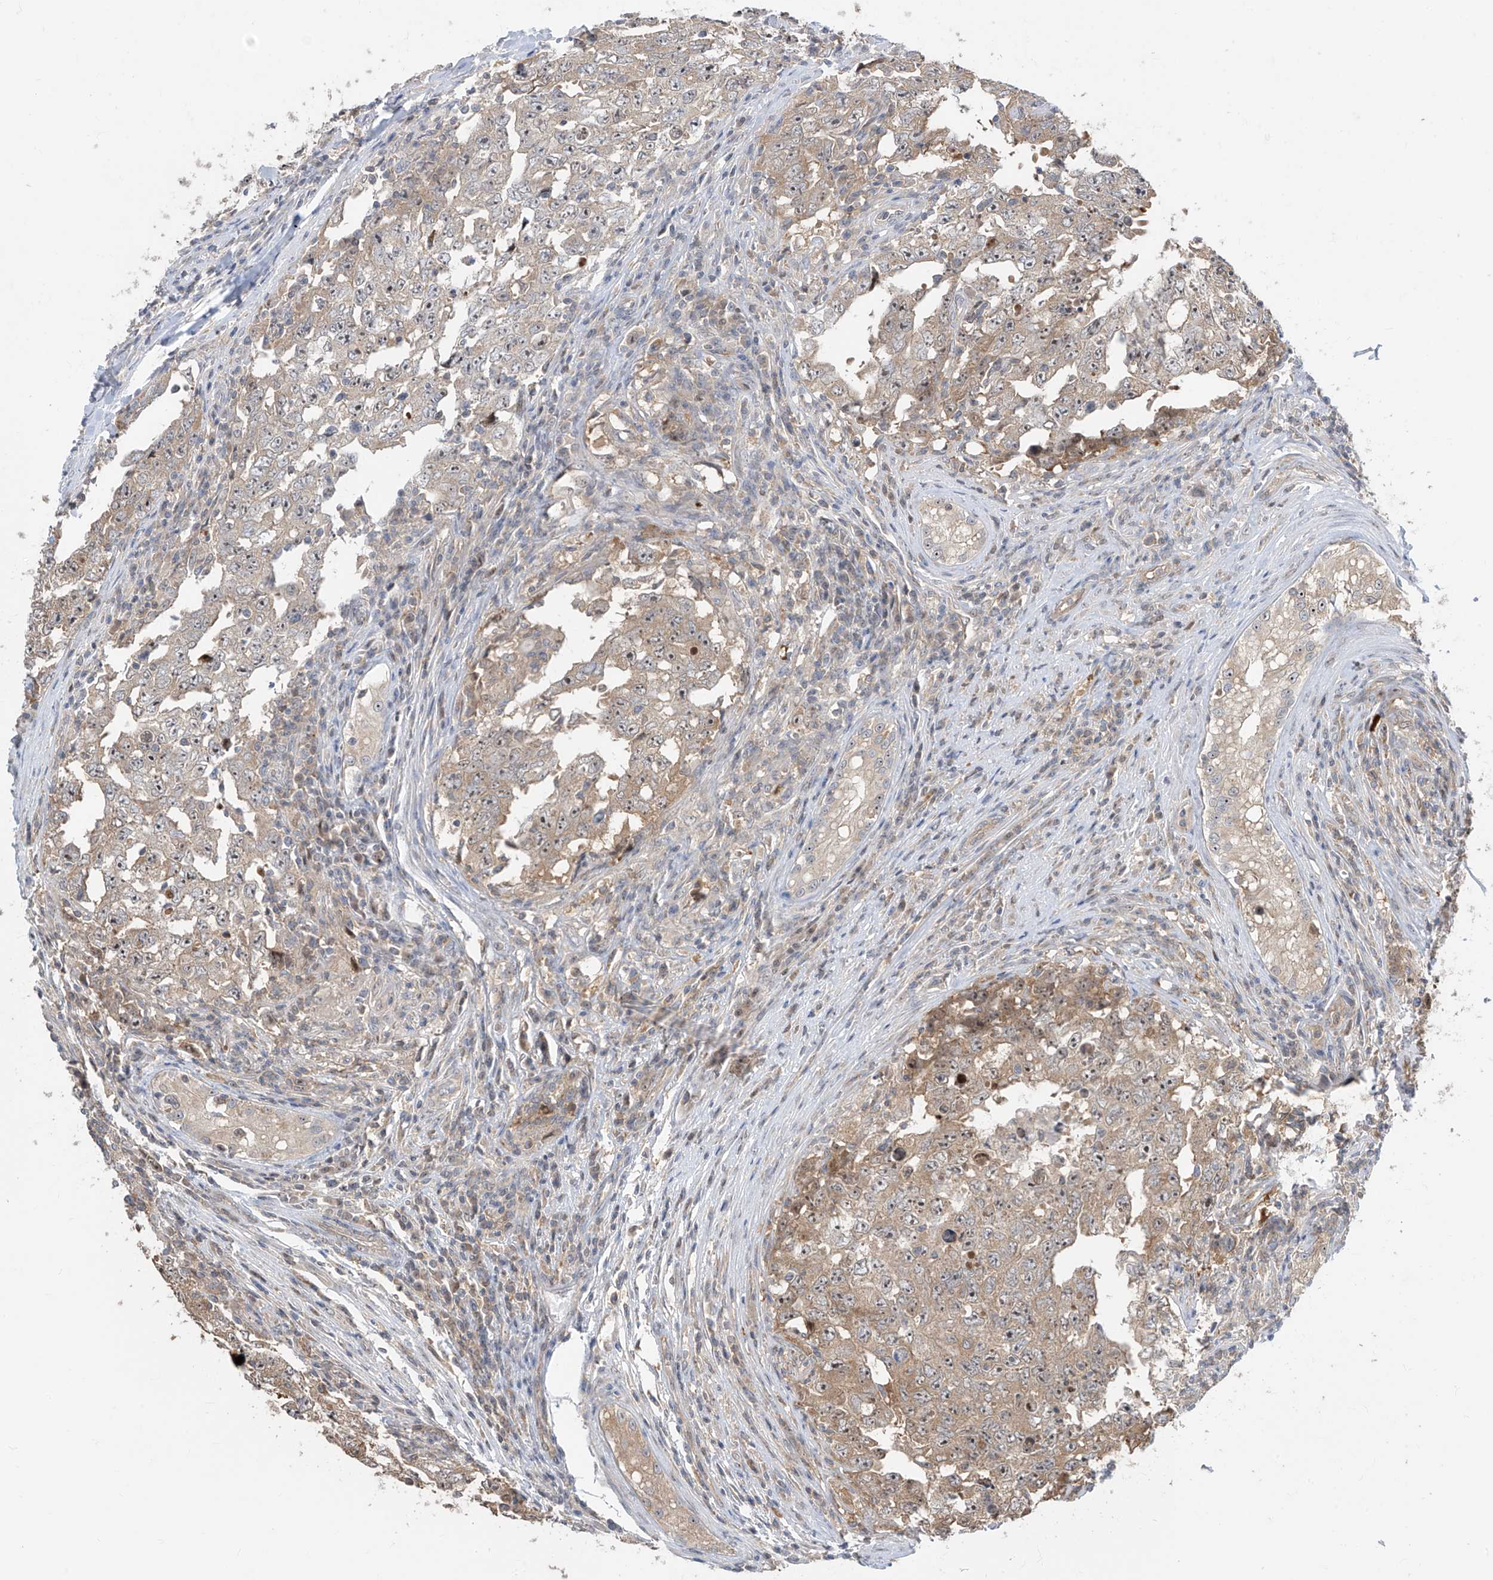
{"staining": {"intensity": "moderate", "quantity": ">75%", "location": "cytoplasmic/membranous"}, "tissue": "testis cancer", "cell_type": "Tumor cells", "image_type": "cancer", "snomed": [{"axis": "morphology", "description": "Carcinoma, Embryonal, NOS"}, {"axis": "topography", "description": "Testis"}], "caption": "A photomicrograph showing moderate cytoplasmic/membranous staining in about >75% of tumor cells in testis embryonal carcinoma, as visualized by brown immunohistochemical staining.", "gene": "TTC38", "patient": {"sex": "male", "age": 26}}